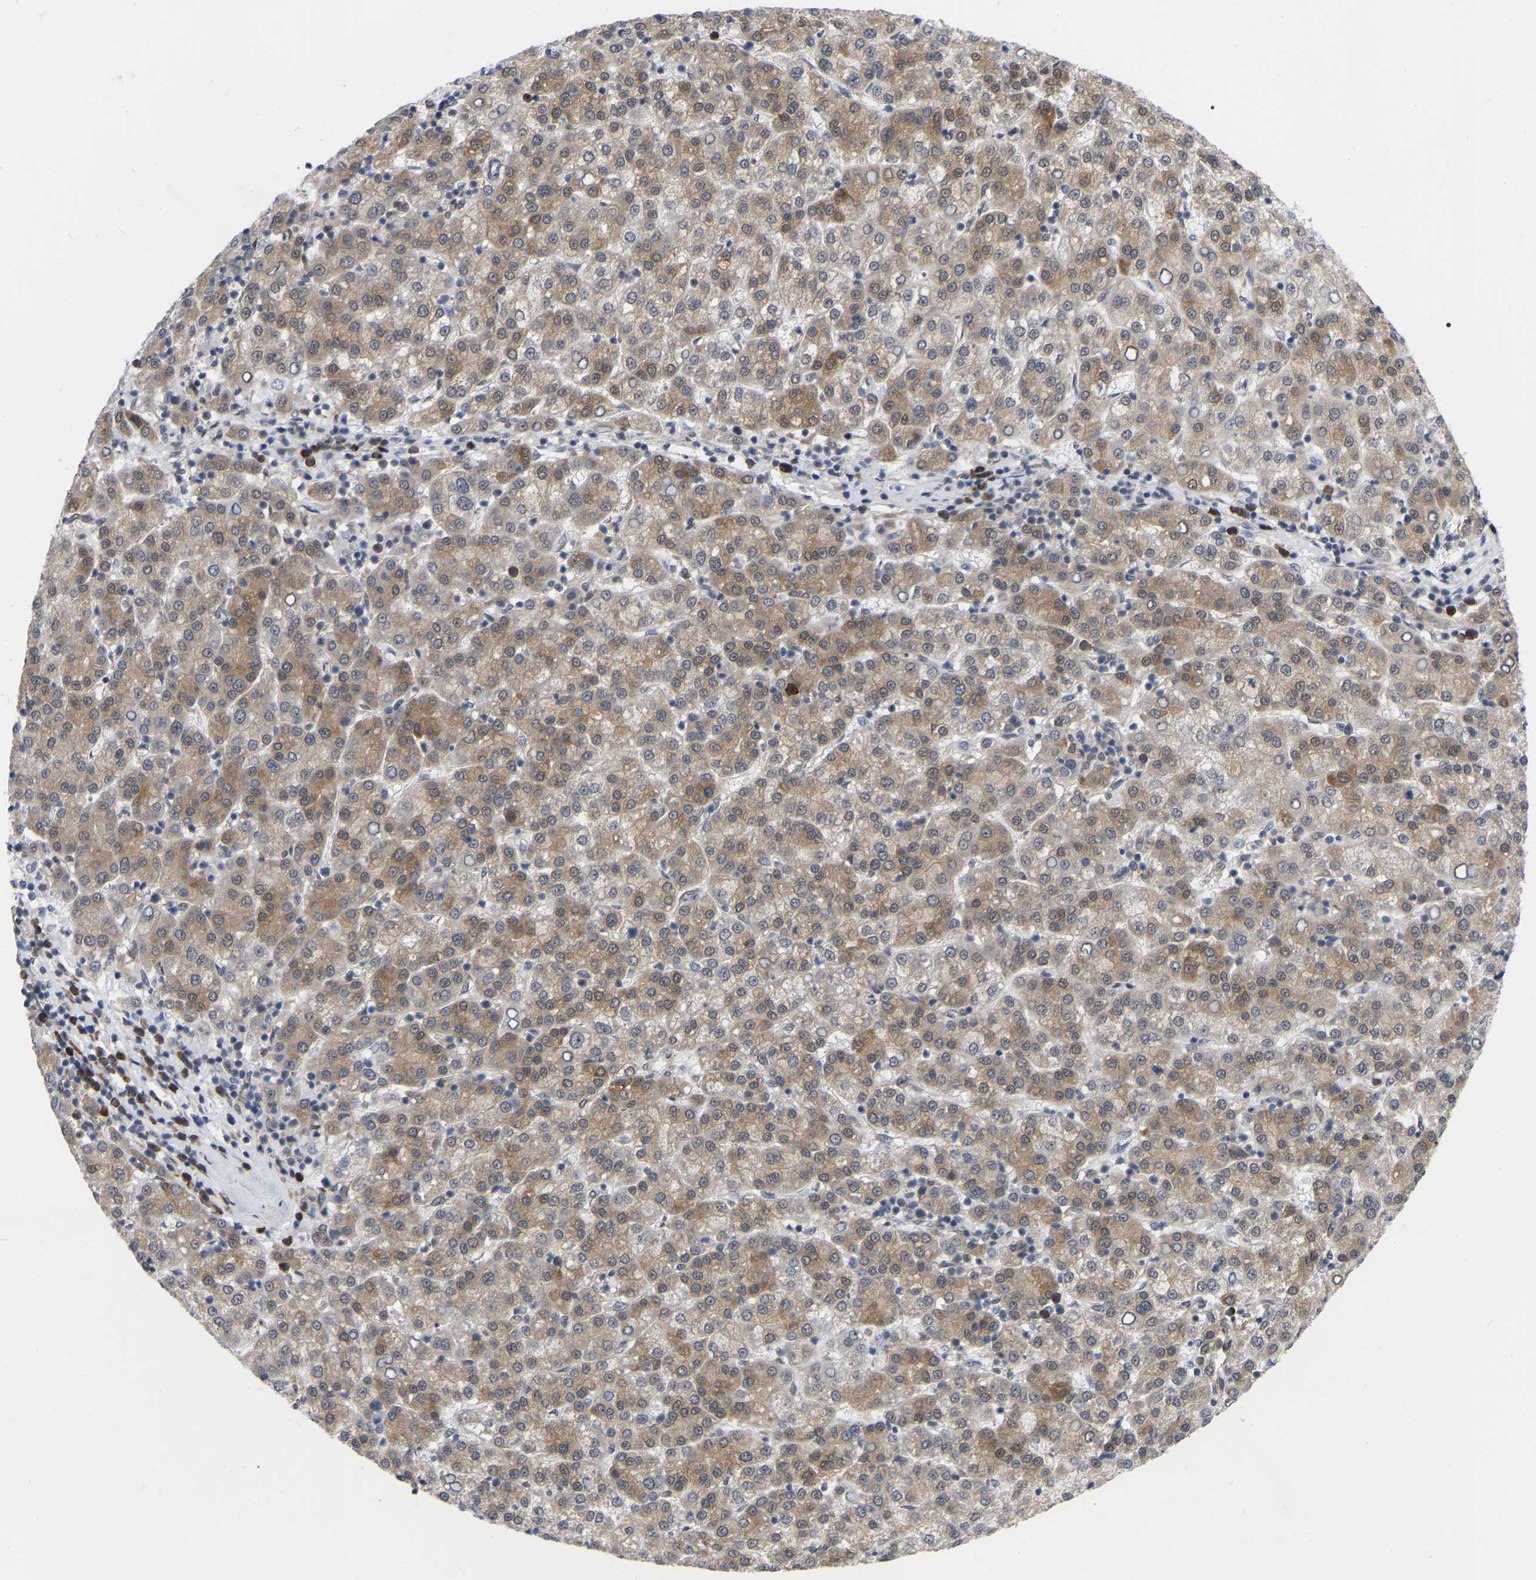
{"staining": {"intensity": "moderate", "quantity": ">75%", "location": "cytoplasmic/membranous"}, "tissue": "liver cancer", "cell_type": "Tumor cells", "image_type": "cancer", "snomed": [{"axis": "morphology", "description": "Carcinoma, Hepatocellular, NOS"}, {"axis": "topography", "description": "Liver"}], "caption": "High-magnification brightfield microscopy of liver cancer stained with DAB (3,3'-diaminobenzidine) (brown) and counterstained with hematoxylin (blue). tumor cells exhibit moderate cytoplasmic/membranous expression is appreciated in about>75% of cells.", "gene": "UBE4B", "patient": {"sex": "female", "age": 58}}